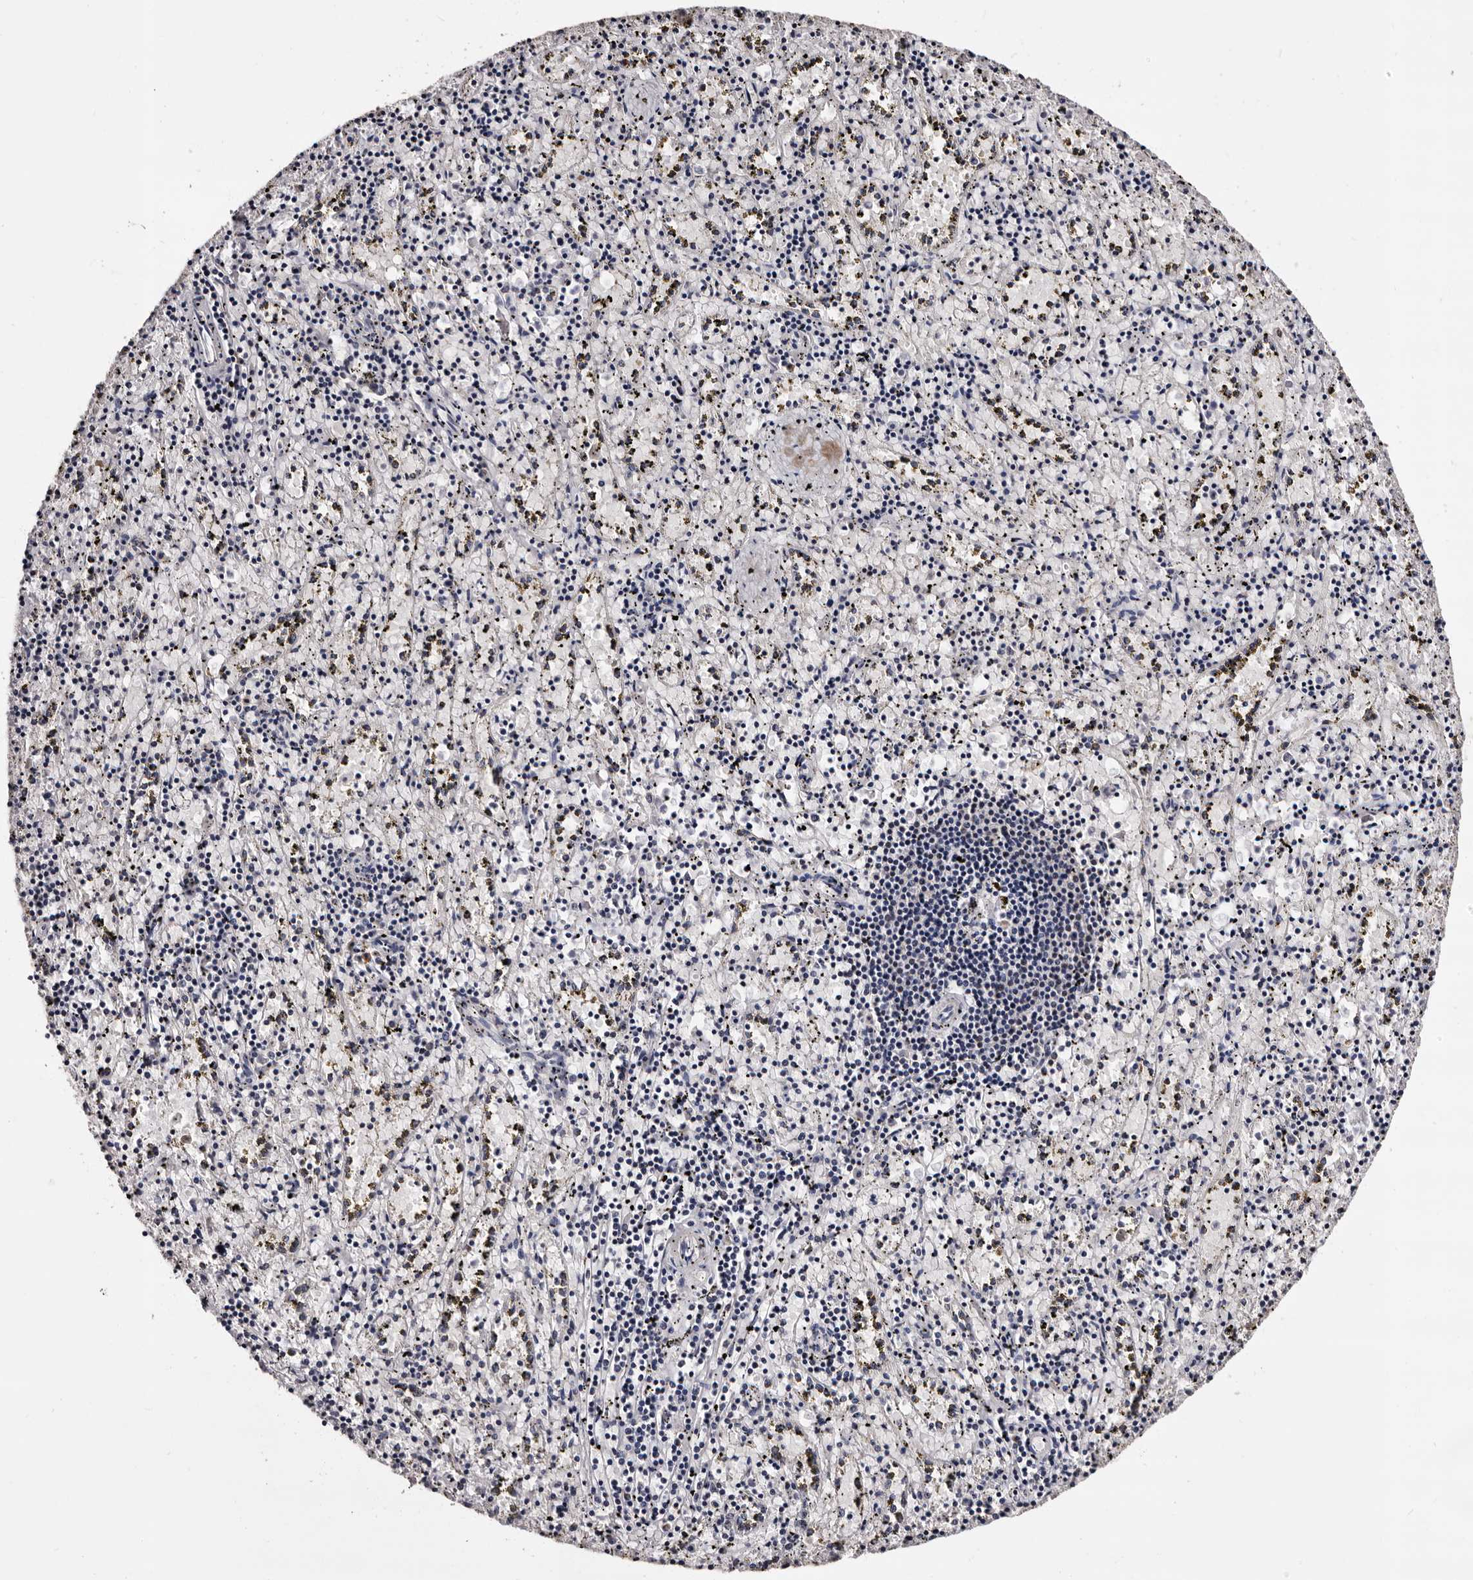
{"staining": {"intensity": "negative", "quantity": "none", "location": "none"}, "tissue": "spleen", "cell_type": "Cells in red pulp", "image_type": "normal", "snomed": [{"axis": "morphology", "description": "Normal tissue, NOS"}, {"axis": "topography", "description": "Spleen"}], "caption": "The micrograph shows no significant expression in cells in red pulp of spleen.", "gene": "TAF4B", "patient": {"sex": "male", "age": 11}}